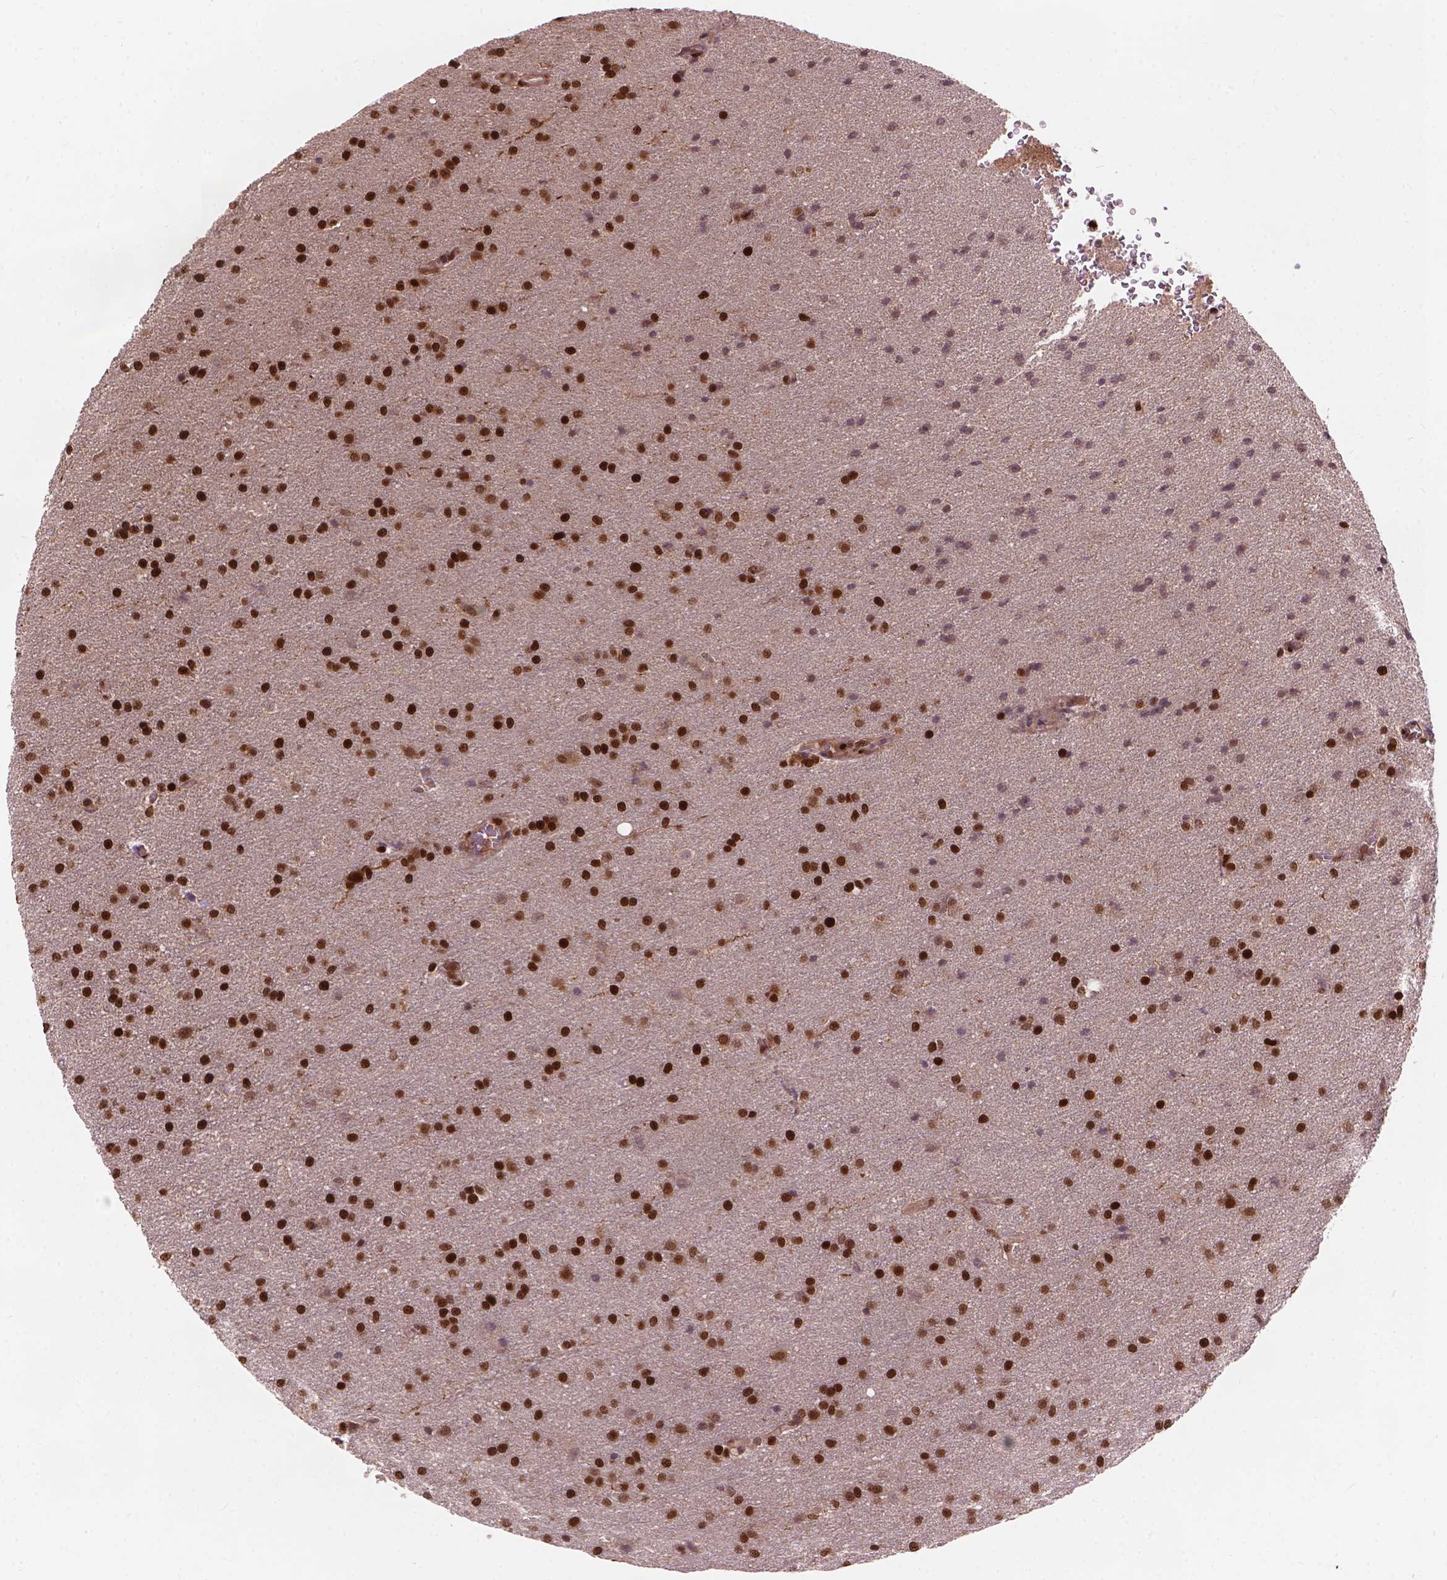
{"staining": {"intensity": "strong", "quantity": ">75%", "location": "nuclear"}, "tissue": "glioma", "cell_type": "Tumor cells", "image_type": "cancer", "snomed": [{"axis": "morphology", "description": "Glioma, malignant, Low grade"}, {"axis": "topography", "description": "Brain"}], "caption": "A photomicrograph of glioma stained for a protein displays strong nuclear brown staining in tumor cells.", "gene": "ANP32B", "patient": {"sex": "female", "age": 32}}